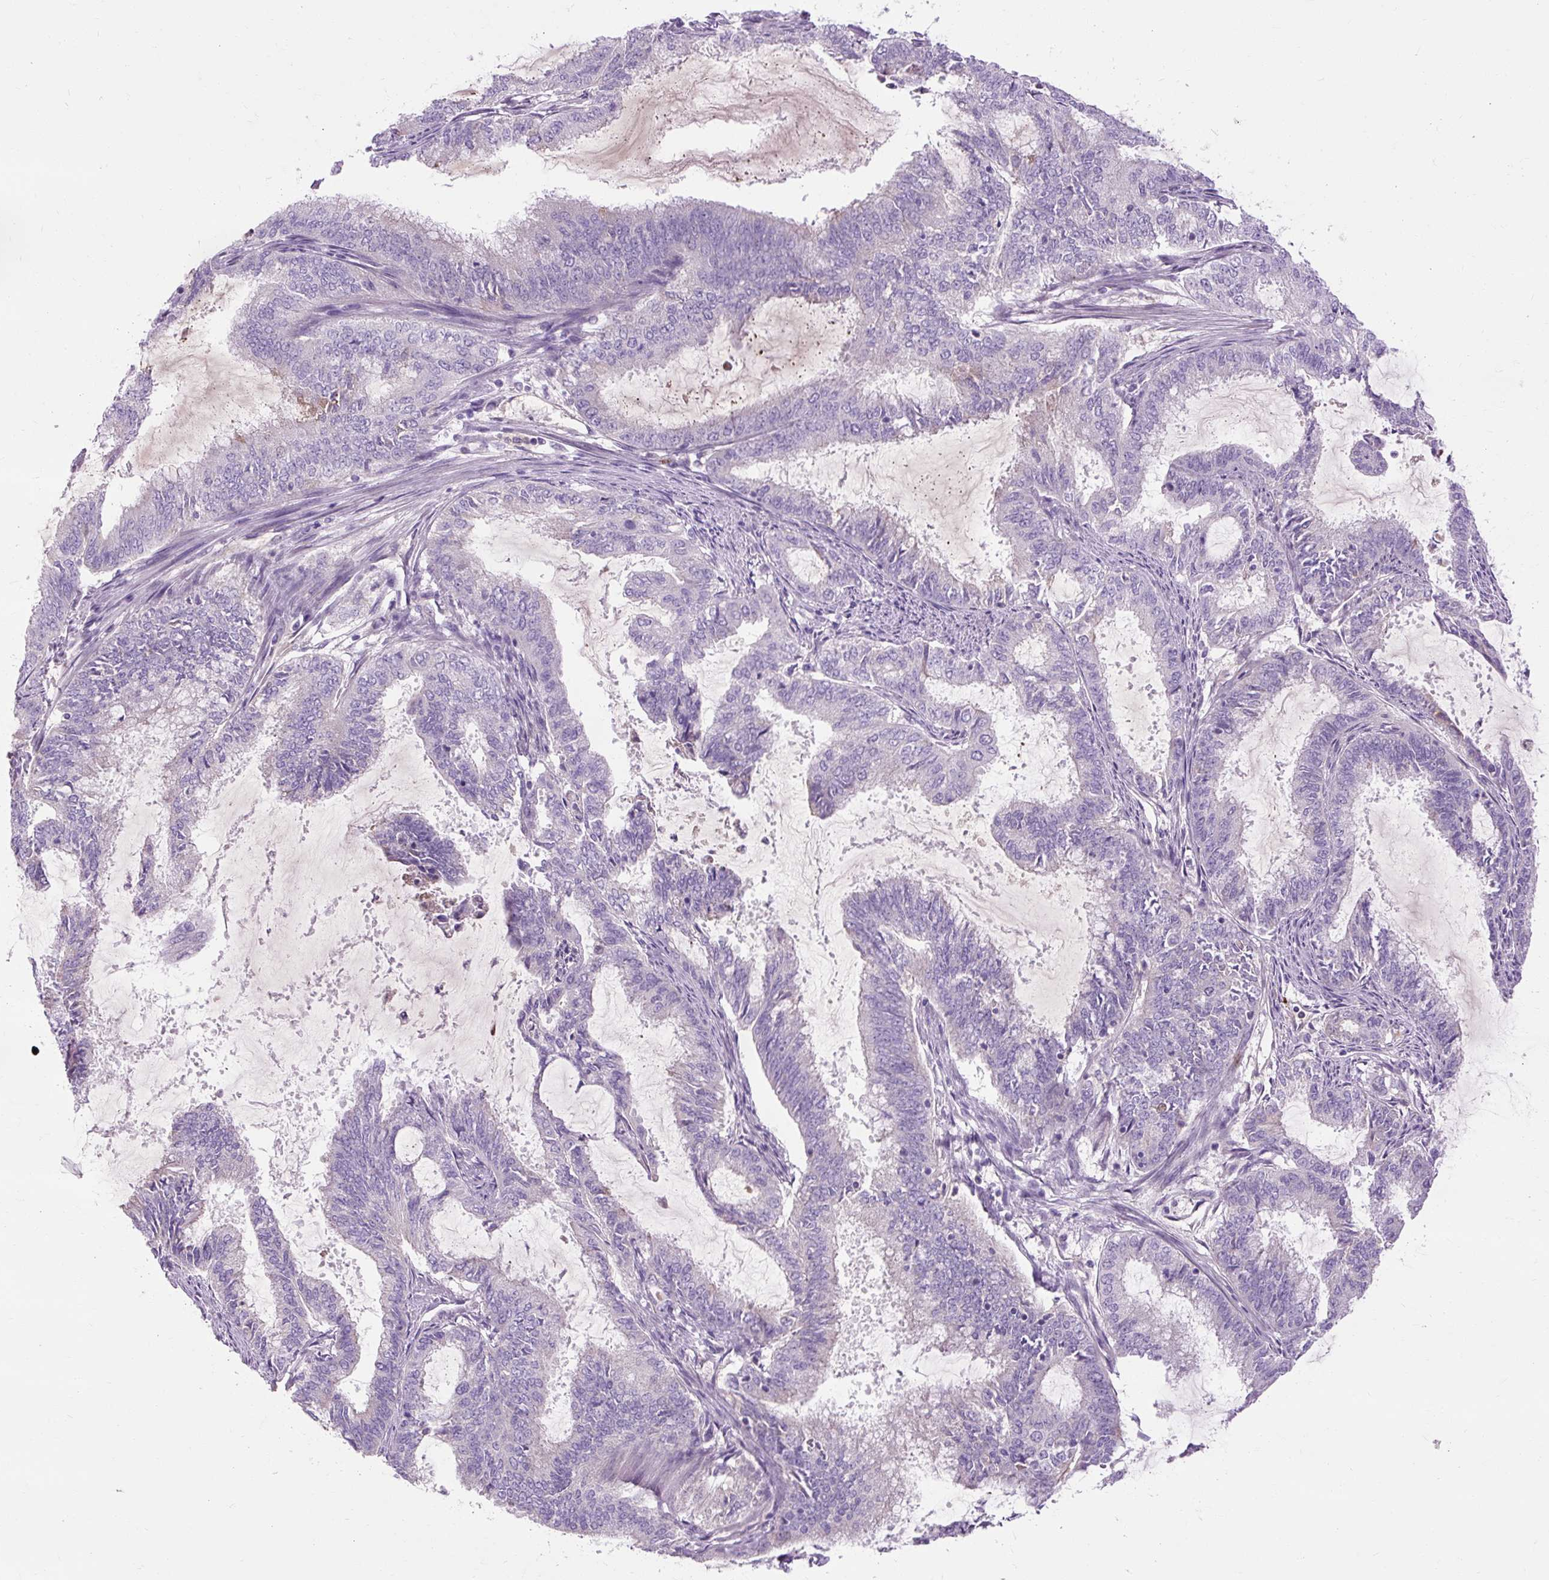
{"staining": {"intensity": "negative", "quantity": "none", "location": "none"}, "tissue": "endometrial cancer", "cell_type": "Tumor cells", "image_type": "cancer", "snomed": [{"axis": "morphology", "description": "Adenocarcinoma, NOS"}, {"axis": "topography", "description": "Endometrium"}], "caption": "Immunohistochemistry (IHC) of human endometrial cancer (adenocarcinoma) displays no positivity in tumor cells.", "gene": "ARRDC2", "patient": {"sex": "female", "age": 51}}